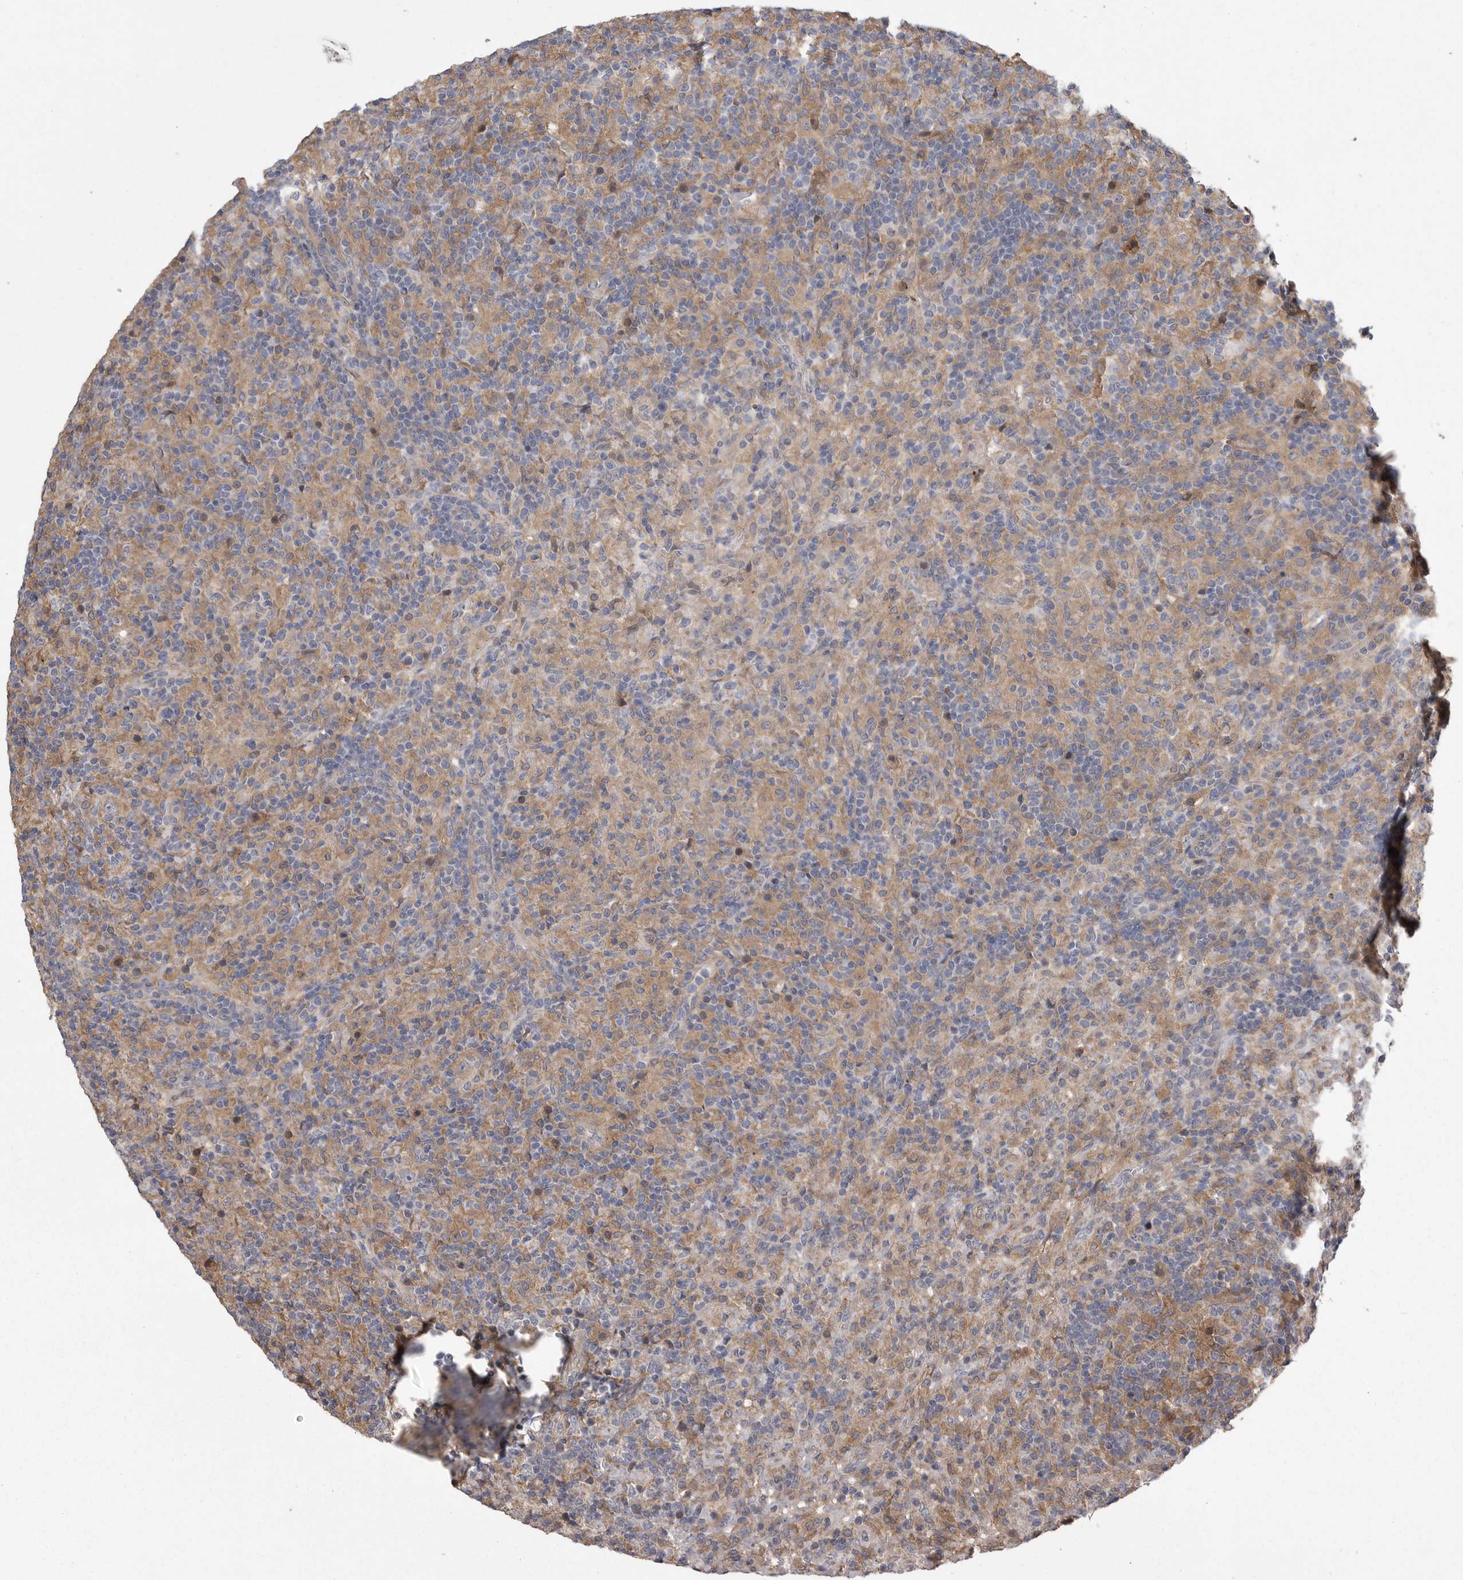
{"staining": {"intensity": "negative", "quantity": "none", "location": "none"}, "tissue": "lymphoma", "cell_type": "Tumor cells", "image_type": "cancer", "snomed": [{"axis": "morphology", "description": "Hodgkin's disease, NOS"}, {"axis": "topography", "description": "Lymph node"}], "caption": "IHC of lymphoma demonstrates no positivity in tumor cells.", "gene": "CRP", "patient": {"sex": "male", "age": 70}}